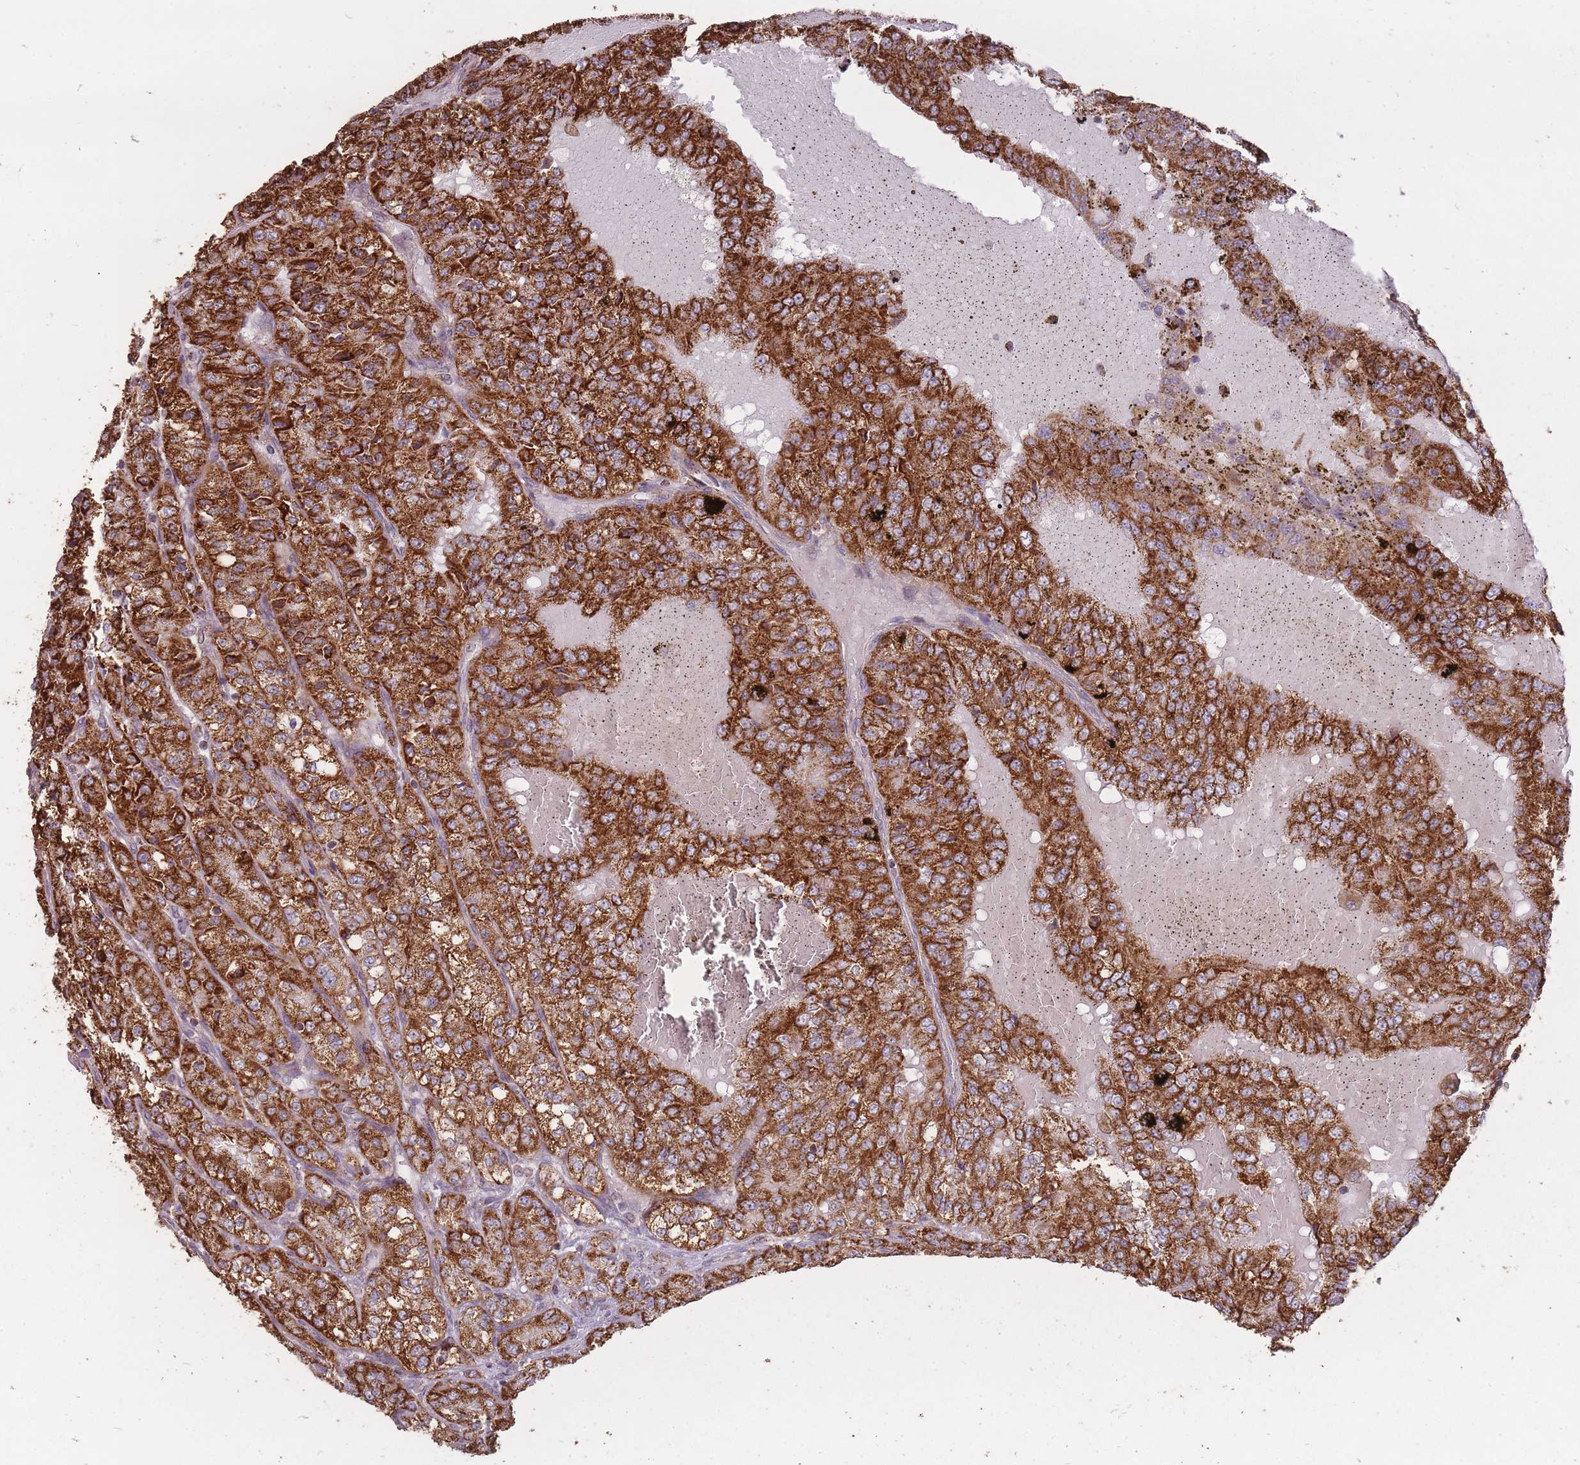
{"staining": {"intensity": "strong", "quantity": ">75%", "location": "cytoplasmic/membranous"}, "tissue": "renal cancer", "cell_type": "Tumor cells", "image_type": "cancer", "snomed": [{"axis": "morphology", "description": "Adenocarcinoma, NOS"}, {"axis": "topography", "description": "Kidney"}], "caption": "This photomicrograph reveals renal adenocarcinoma stained with immunohistochemistry to label a protein in brown. The cytoplasmic/membranous of tumor cells show strong positivity for the protein. Nuclei are counter-stained blue.", "gene": "CNOT8", "patient": {"sex": "female", "age": 63}}